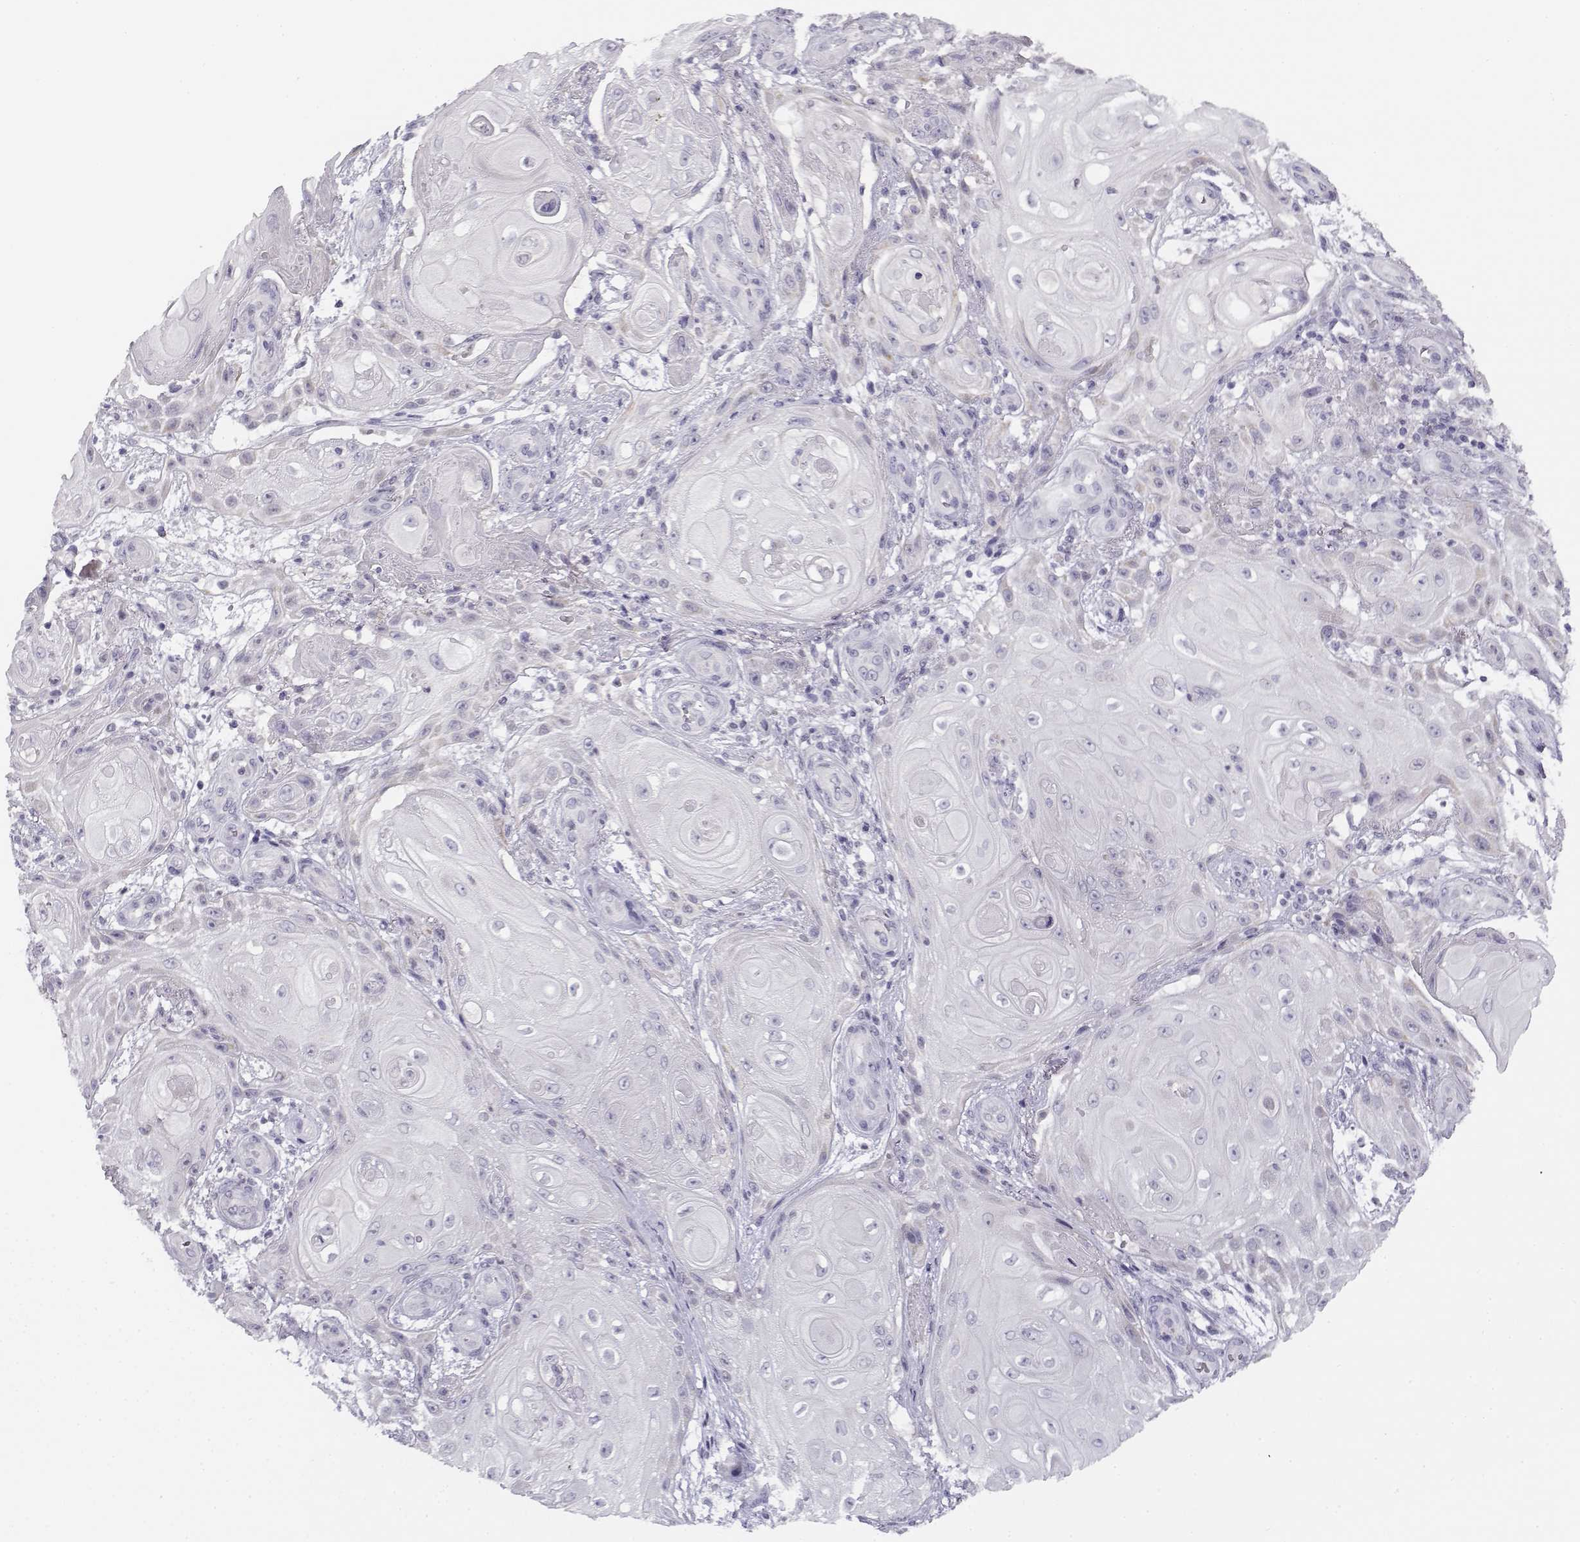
{"staining": {"intensity": "negative", "quantity": "none", "location": "none"}, "tissue": "skin cancer", "cell_type": "Tumor cells", "image_type": "cancer", "snomed": [{"axis": "morphology", "description": "Squamous cell carcinoma, NOS"}, {"axis": "topography", "description": "Skin"}], "caption": "DAB (3,3'-diaminobenzidine) immunohistochemical staining of squamous cell carcinoma (skin) reveals no significant positivity in tumor cells.", "gene": "DDX25", "patient": {"sex": "male", "age": 62}}